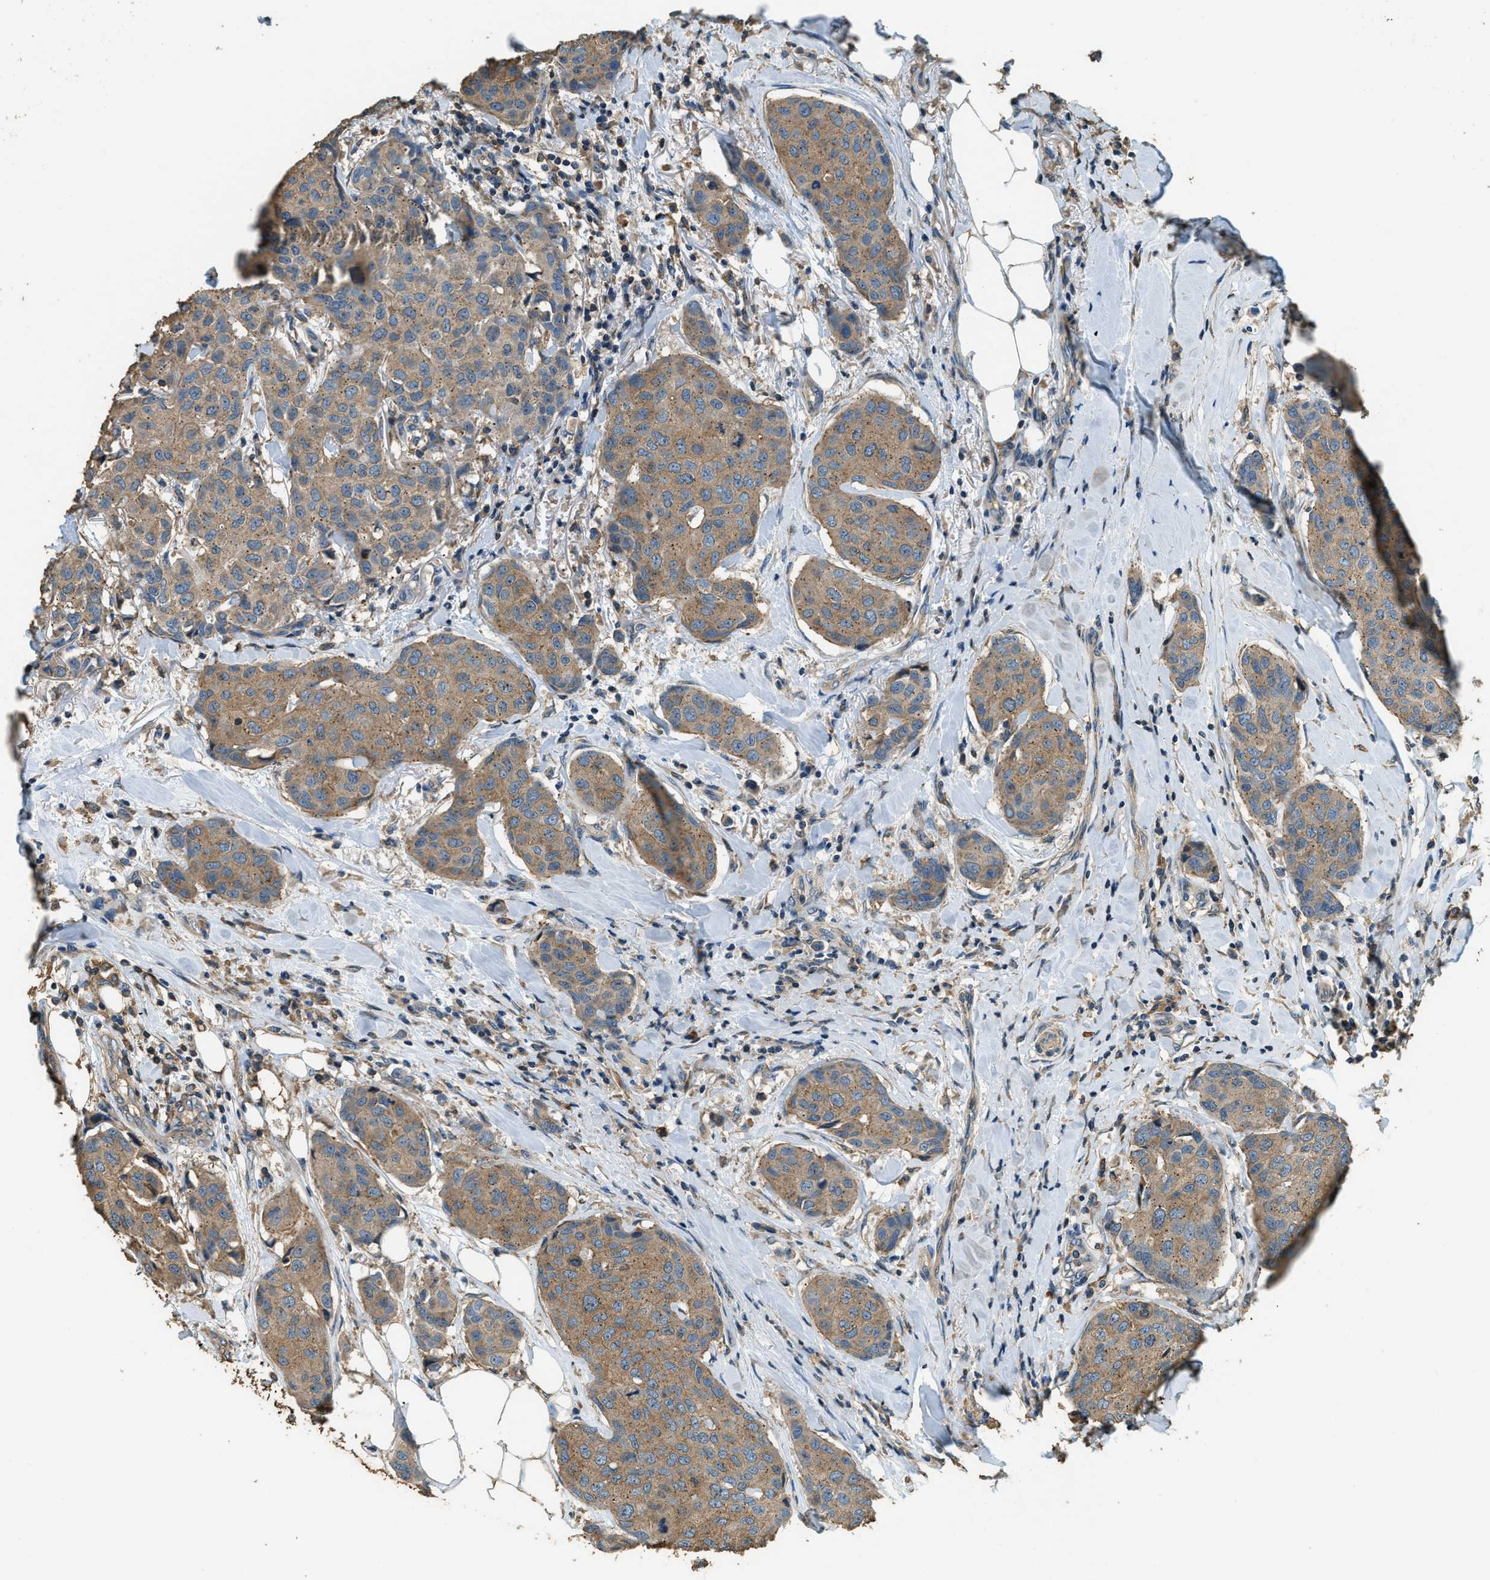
{"staining": {"intensity": "moderate", "quantity": ">75%", "location": "cytoplasmic/membranous"}, "tissue": "breast cancer", "cell_type": "Tumor cells", "image_type": "cancer", "snomed": [{"axis": "morphology", "description": "Duct carcinoma"}, {"axis": "topography", "description": "Breast"}], "caption": "Immunohistochemistry (IHC) histopathology image of human breast cancer stained for a protein (brown), which exhibits medium levels of moderate cytoplasmic/membranous positivity in approximately >75% of tumor cells.", "gene": "ERGIC1", "patient": {"sex": "female", "age": 80}}